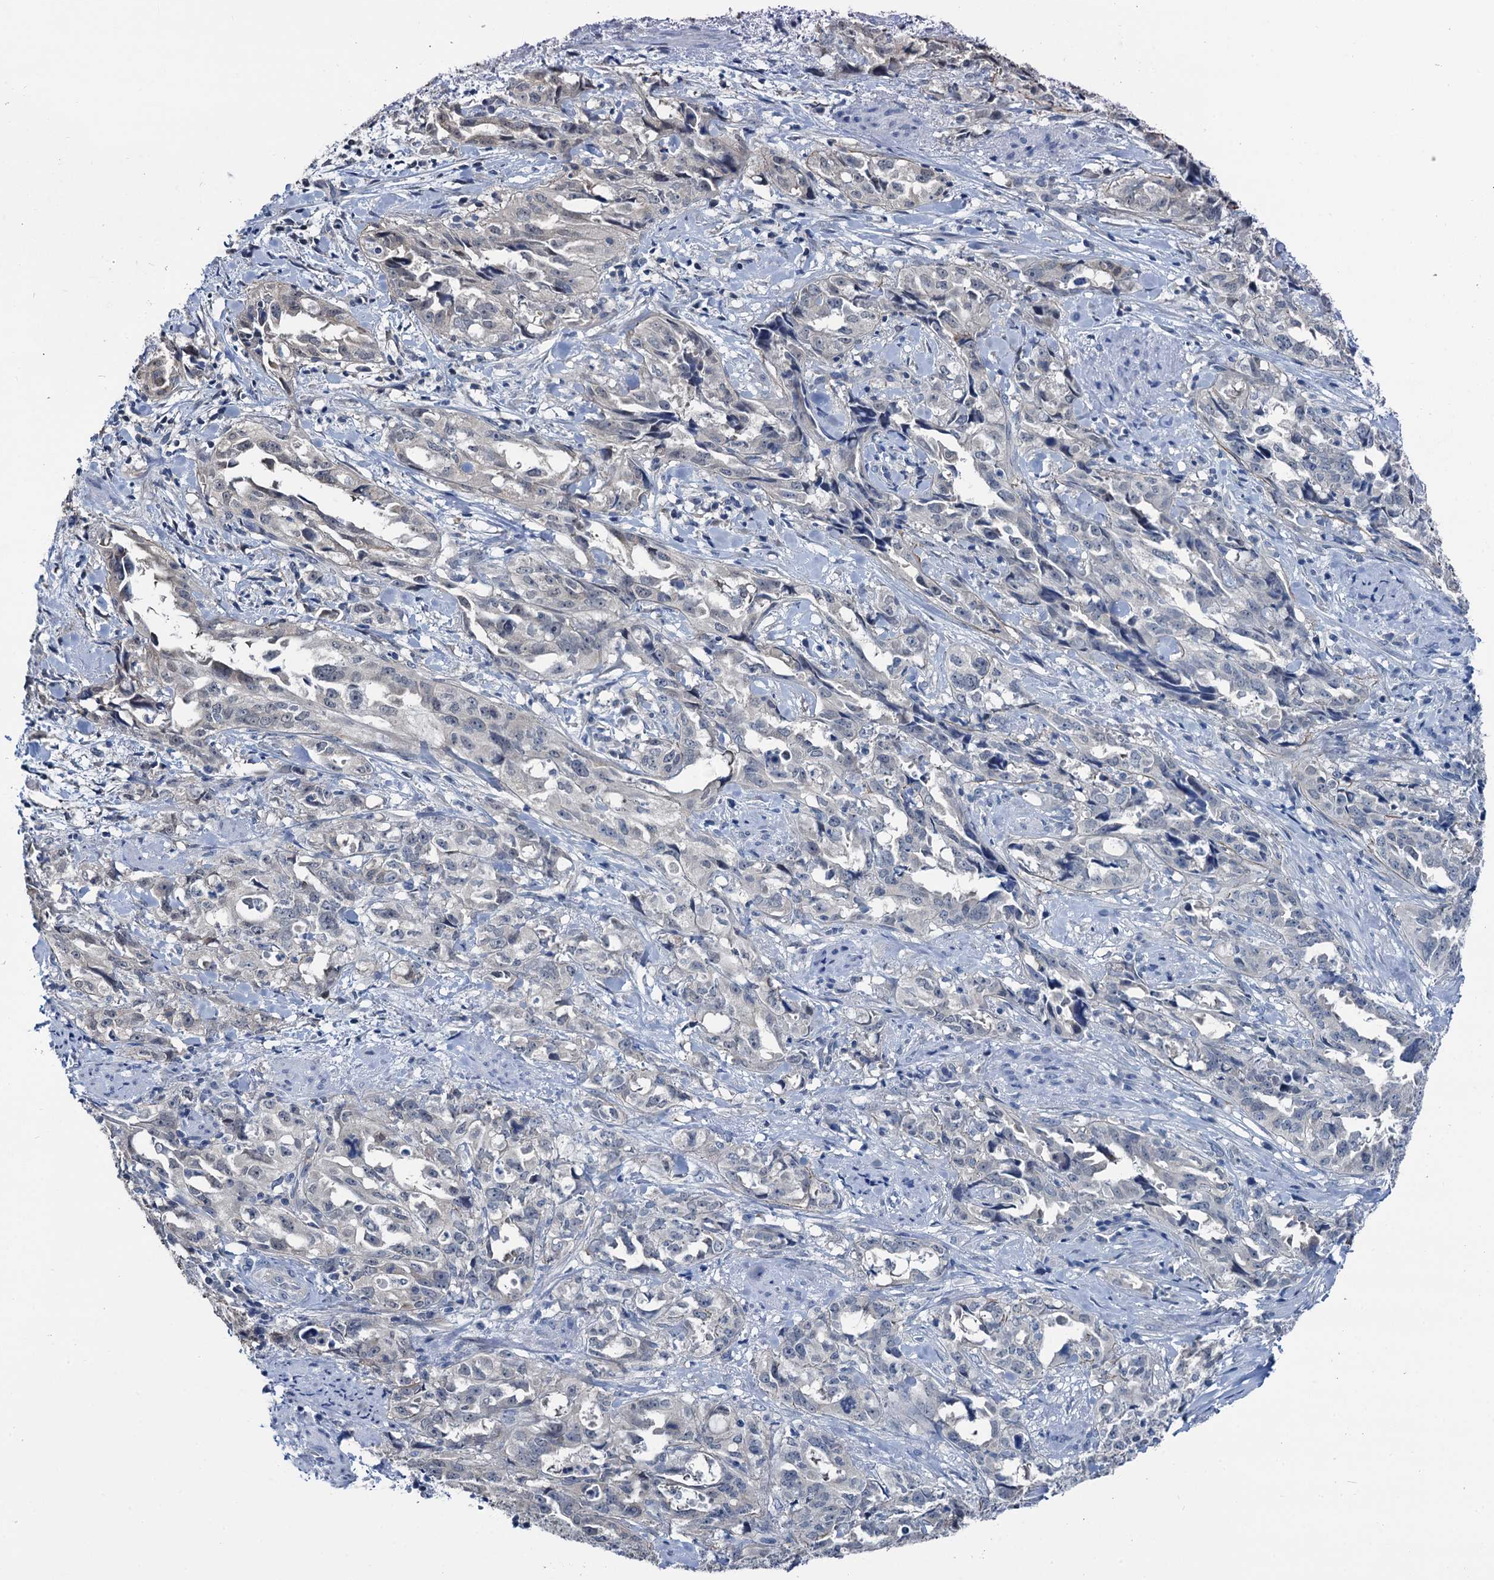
{"staining": {"intensity": "negative", "quantity": "none", "location": "none"}, "tissue": "endometrial cancer", "cell_type": "Tumor cells", "image_type": "cancer", "snomed": [{"axis": "morphology", "description": "Adenocarcinoma, NOS"}, {"axis": "topography", "description": "Endometrium"}], "caption": "Micrograph shows no protein staining in tumor cells of endometrial cancer tissue.", "gene": "MIOX", "patient": {"sex": "female", "age": 65}}